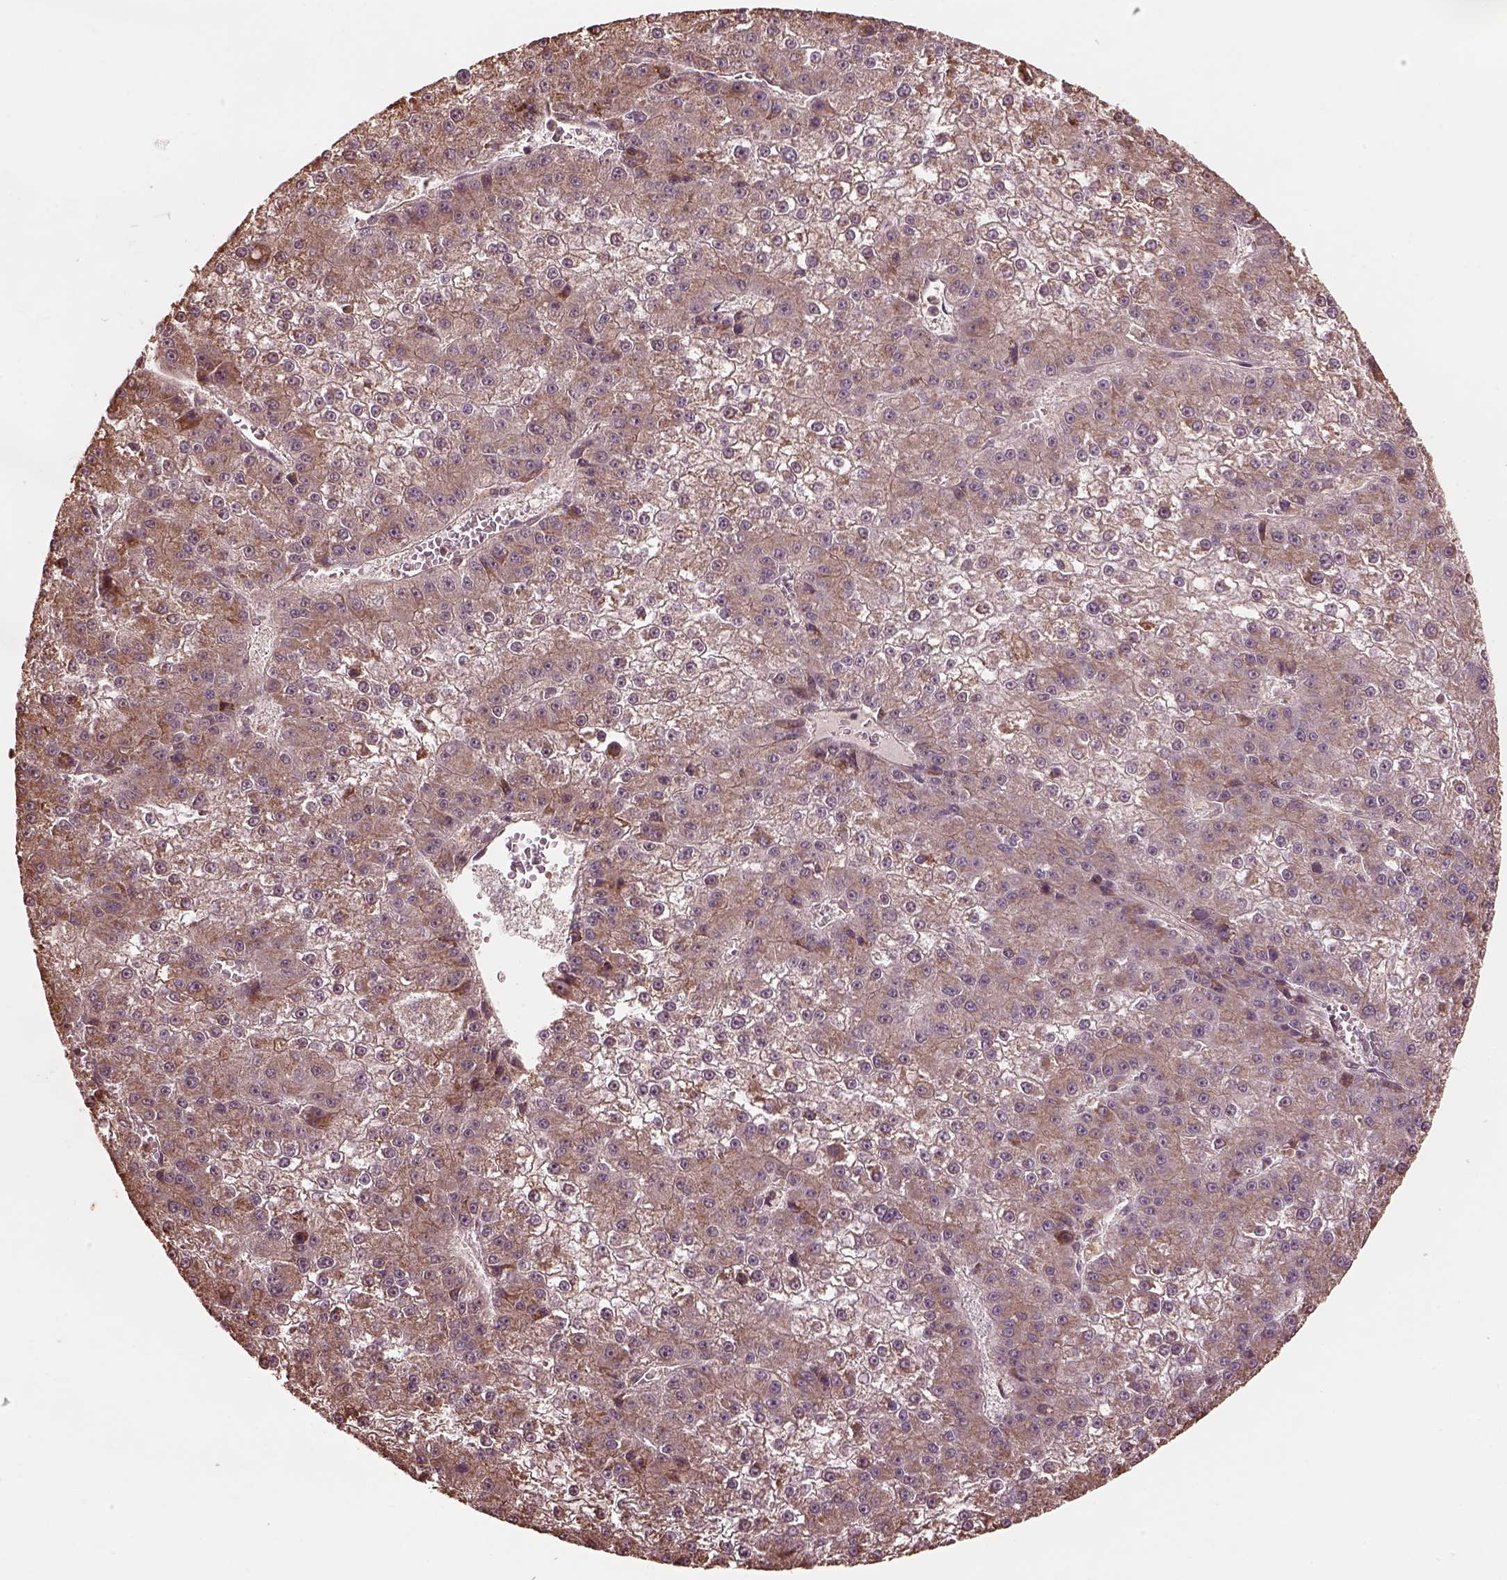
{"staining": {"intensity": "moderate", "quantity": "25%-75%", "location": "cytoplasmic/membranous"}, "tissue": "liver cancer", "cell_type": "Tumor cells", "image_type": "cancer", "snomed": [{"axis": "morphology", "description": "Carcinoma, Hepatocellular, NOS"}, {"axis": "topography", "description": "Liver"}], "caption": "Protein expression by immunohistochemistry (IHC) shows moderate cytoplasmic/membranous expression in approximately 25%-75% of tumor cells in liver cancer (hepatocellular carcinoma). (Stains: DAB (3,3'-diaminobenzidine) in brown, nuclei in blue, Microscopy: brightfield microscopy at high magnification).", "gene": "METTL4", "patient": {"sex": "female", "age": 73}}